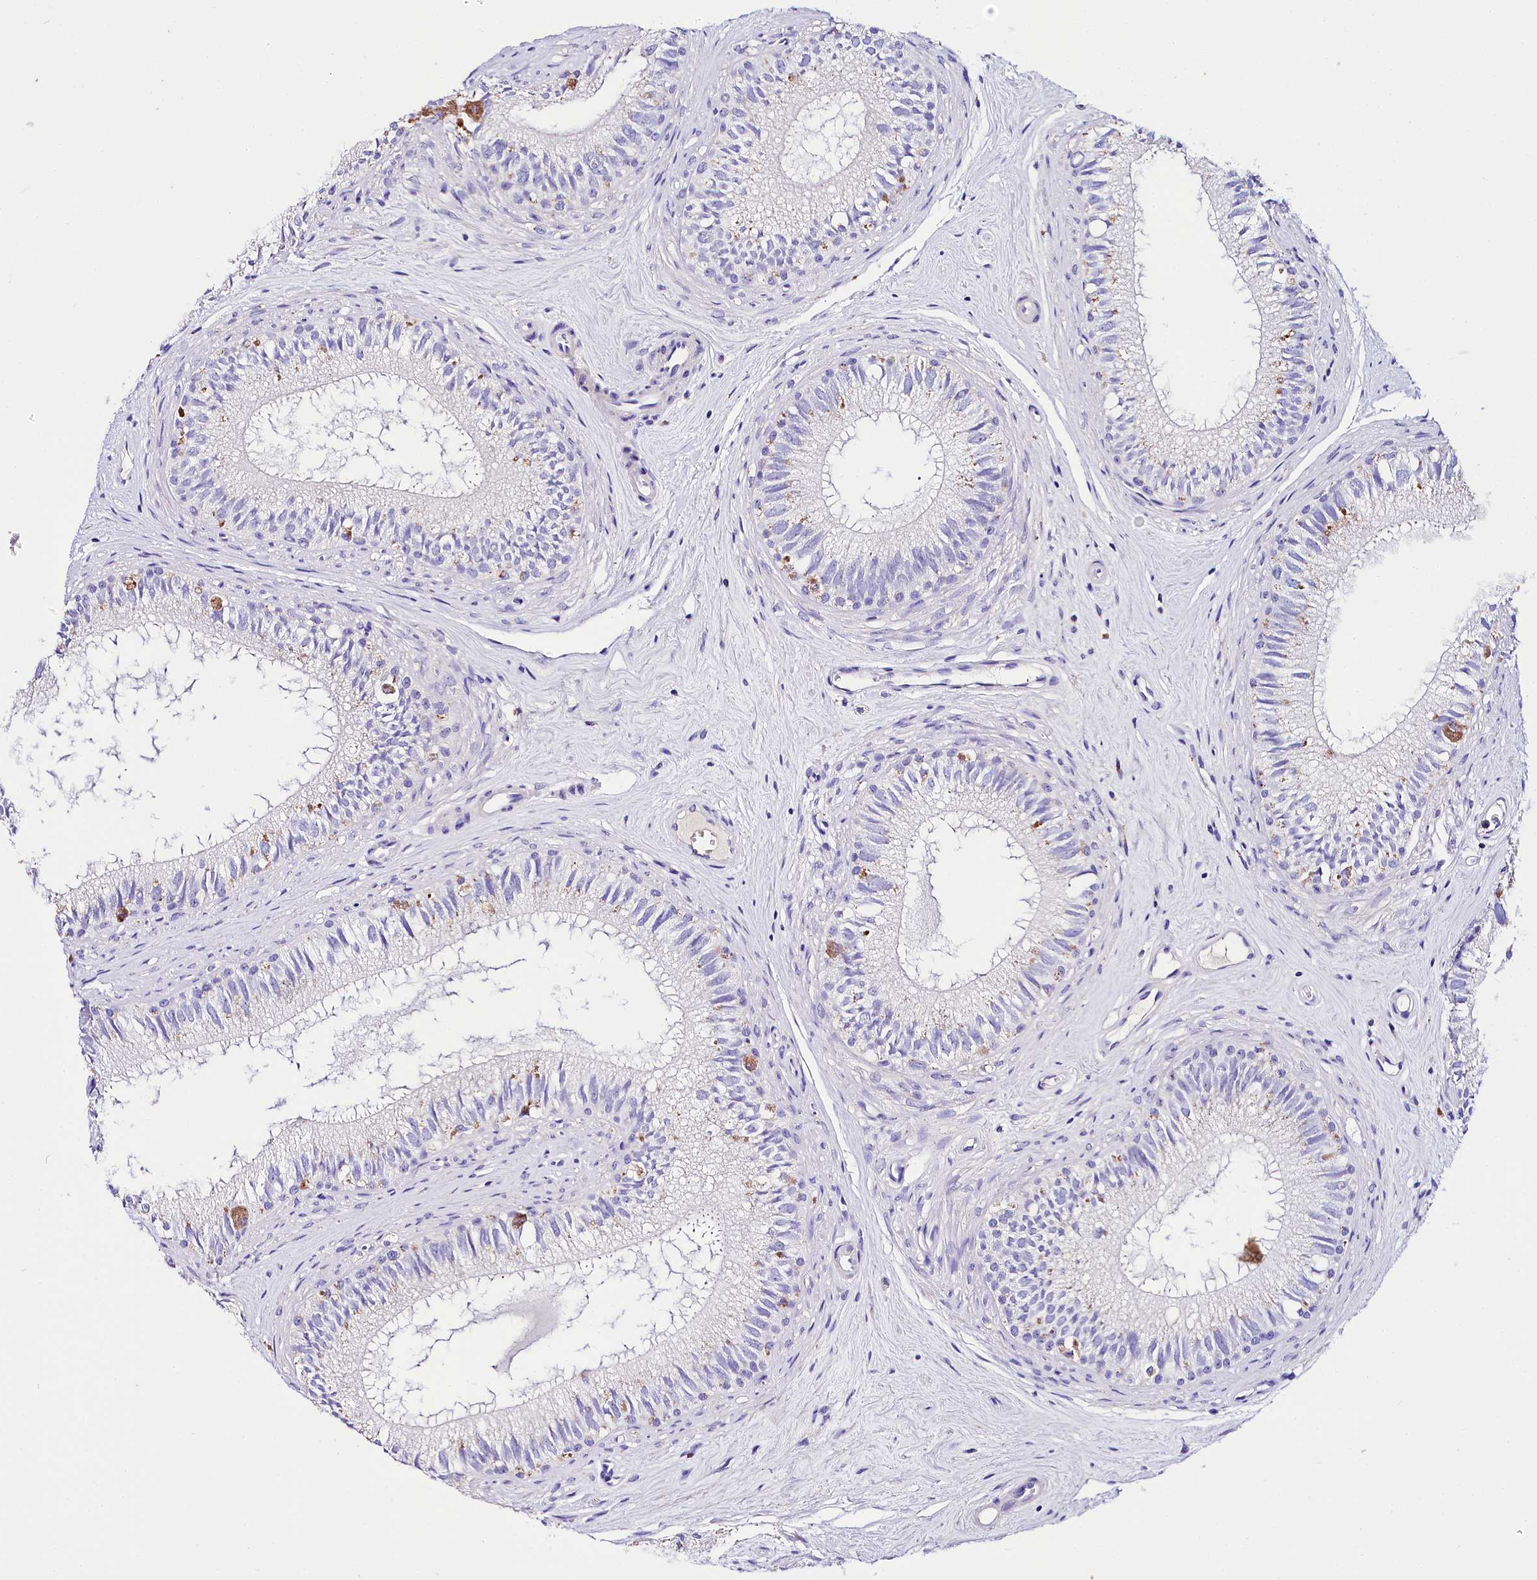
{"staining": {"intensity": "moderate", "quantity": "<25%", "location": "cytoplasmic/membranous"}, "tissue": "epididymis", "cell_type": "Glandular cells", "image_type": "normal", "snomed": [{"axis": "morphology", "description": "Normal tissue, NOS"}, {"axis": "topography", "description": "Epididymis"}], "caption": "A photomicrograph showing moderate cytoplasmic/membranous staining in about <25% of glandular cells in normal epididymis, as visualized by brown immunohistochemical staining.", "gene": "A2ML1", "patient": {"sex": "male", "age": 71}}